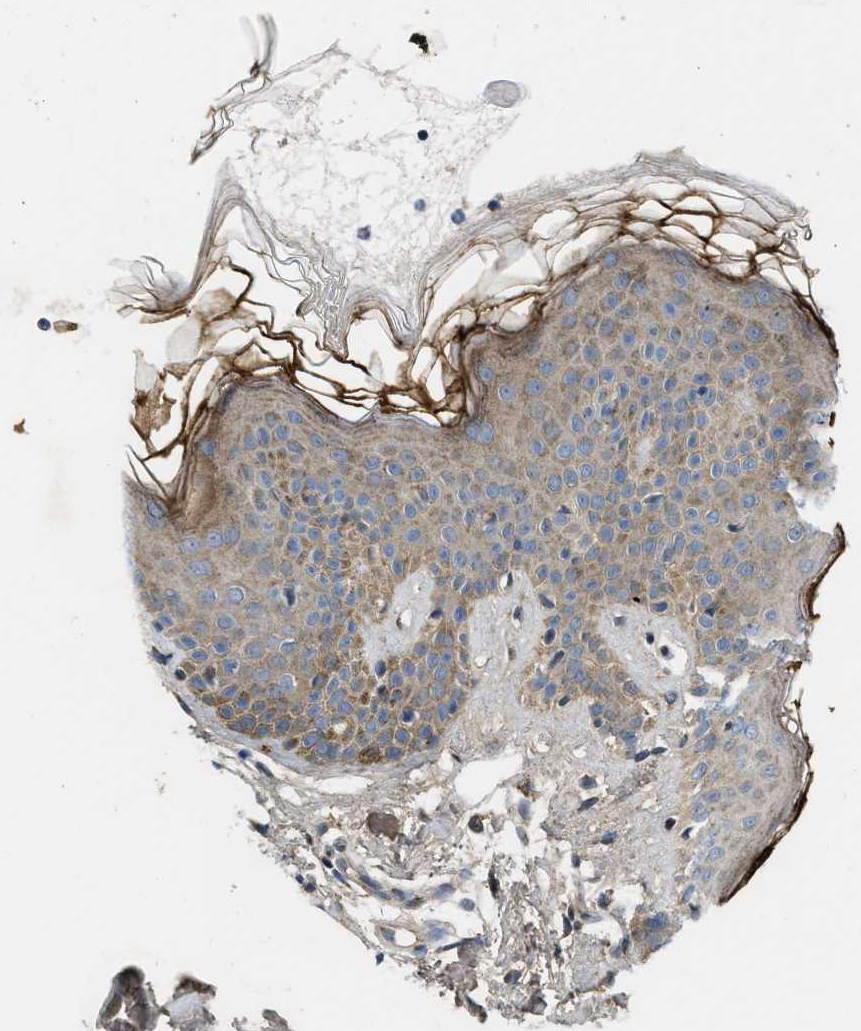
{"staining": {"intensity": "moderate", "quantity": ">75%", "location": "cytoplasmic/membranous"}, "tissue": "skin", "cell_type": "Fibroblasts", "image_type": "normal", "snomed": [{"axis": "morphology", "description": "Normal tissue, NOS"}, {"axis": "topography", "description": "Skin"}], "caption": "A histopathology image of human skin stained for a protein shows moderate cytoplasmic/membranous brown staining in fibroblasts.", "gene": "ZNF70", "patient": {"sex": "male", "age": 40}}